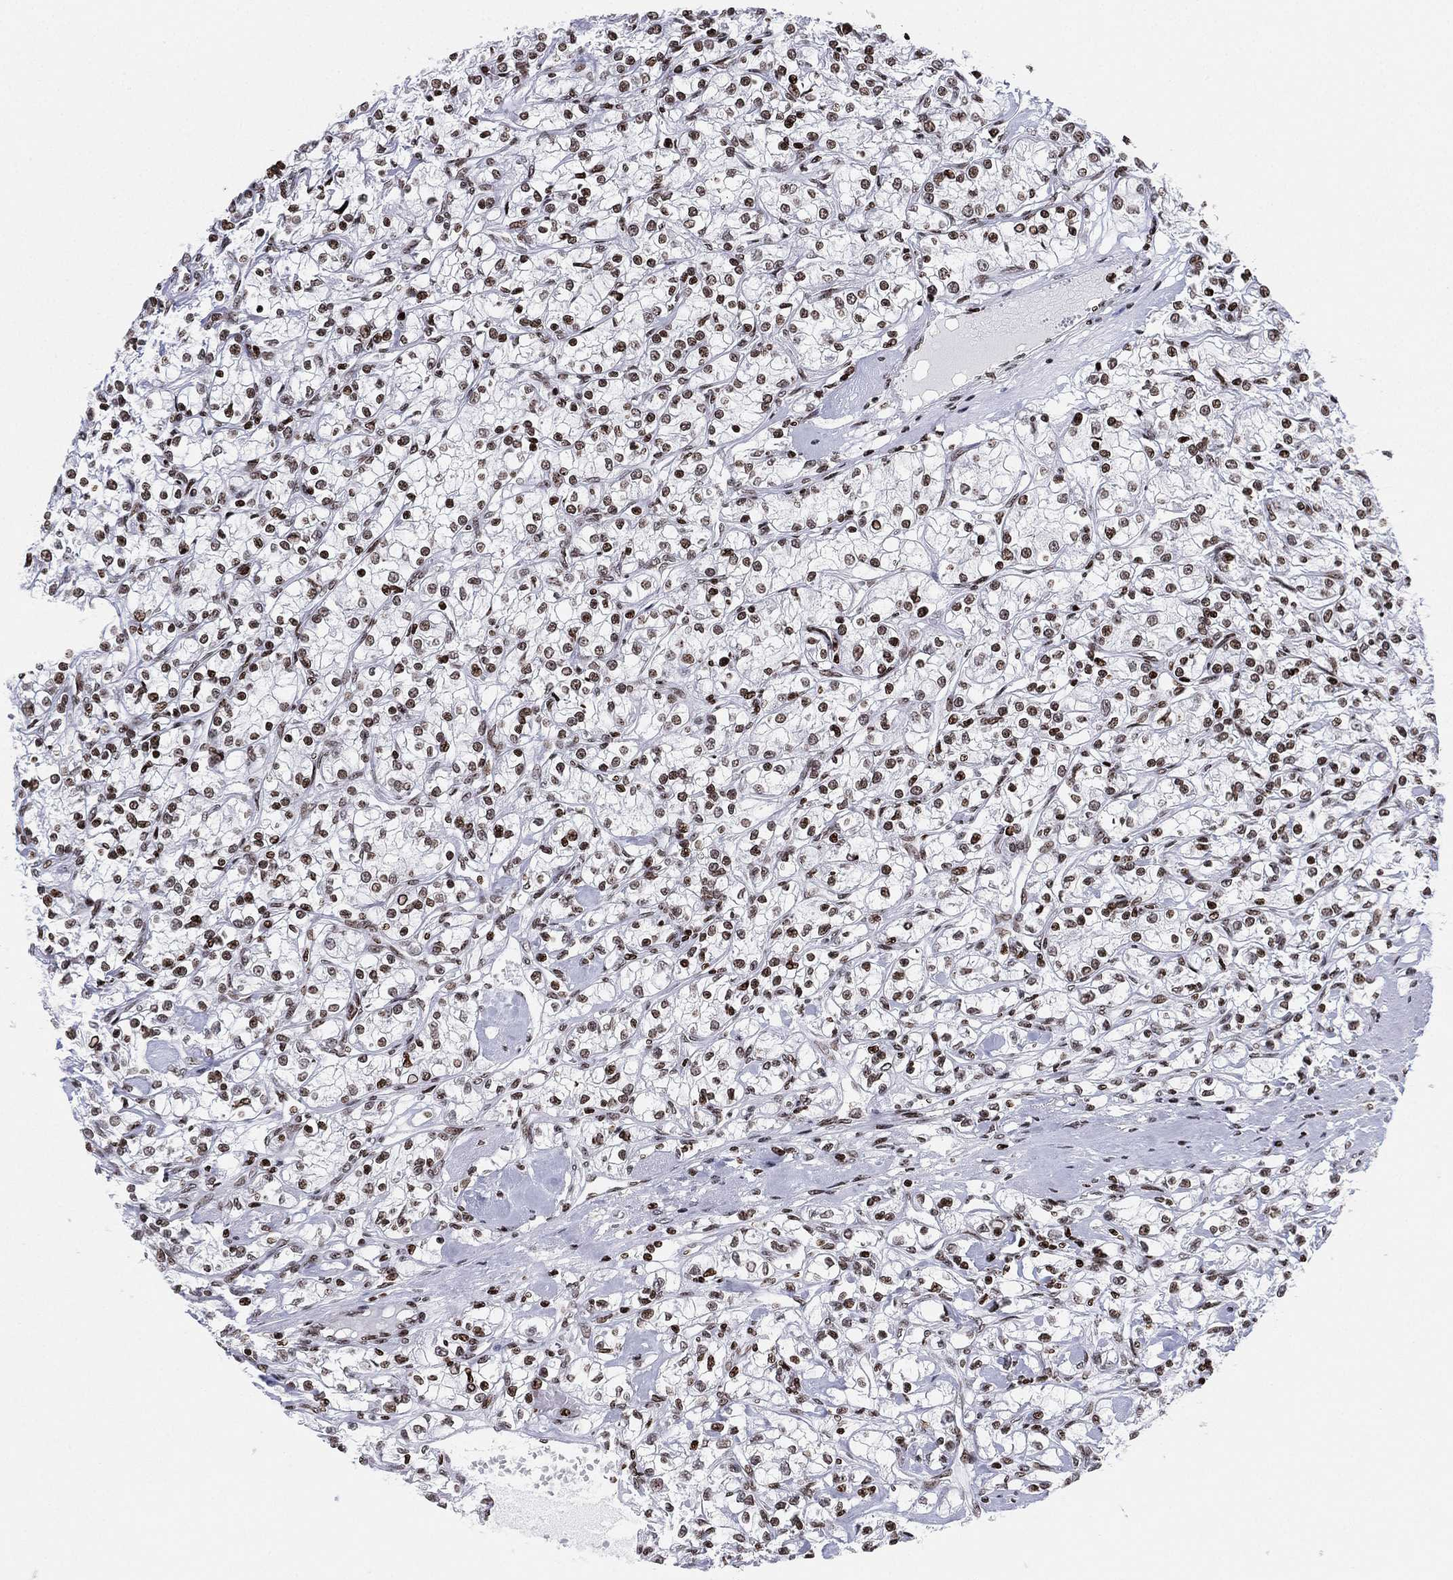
{"staining": {"intensity": "weak", "quantity": ">75%", "location": "nuclear"}, "tissue": "renal cancer", "cell_type": "Tumor cells", "image_type": "cancer", "snomed": [{"axis": "morphology", "description": "Adenocarcinoma, NOS"}, {"axis": "topography", "description": "Kidney"}], "caption": "DAB (3,3'-diaminobenzidine) immunohistochemical staining of adenocarcinoma (renal) reveals weak nuclear protein positivity in approximately >75% of tumor cells.", "gene": "MFSD14A", "patient": {"sex": "female", "age": 59}}